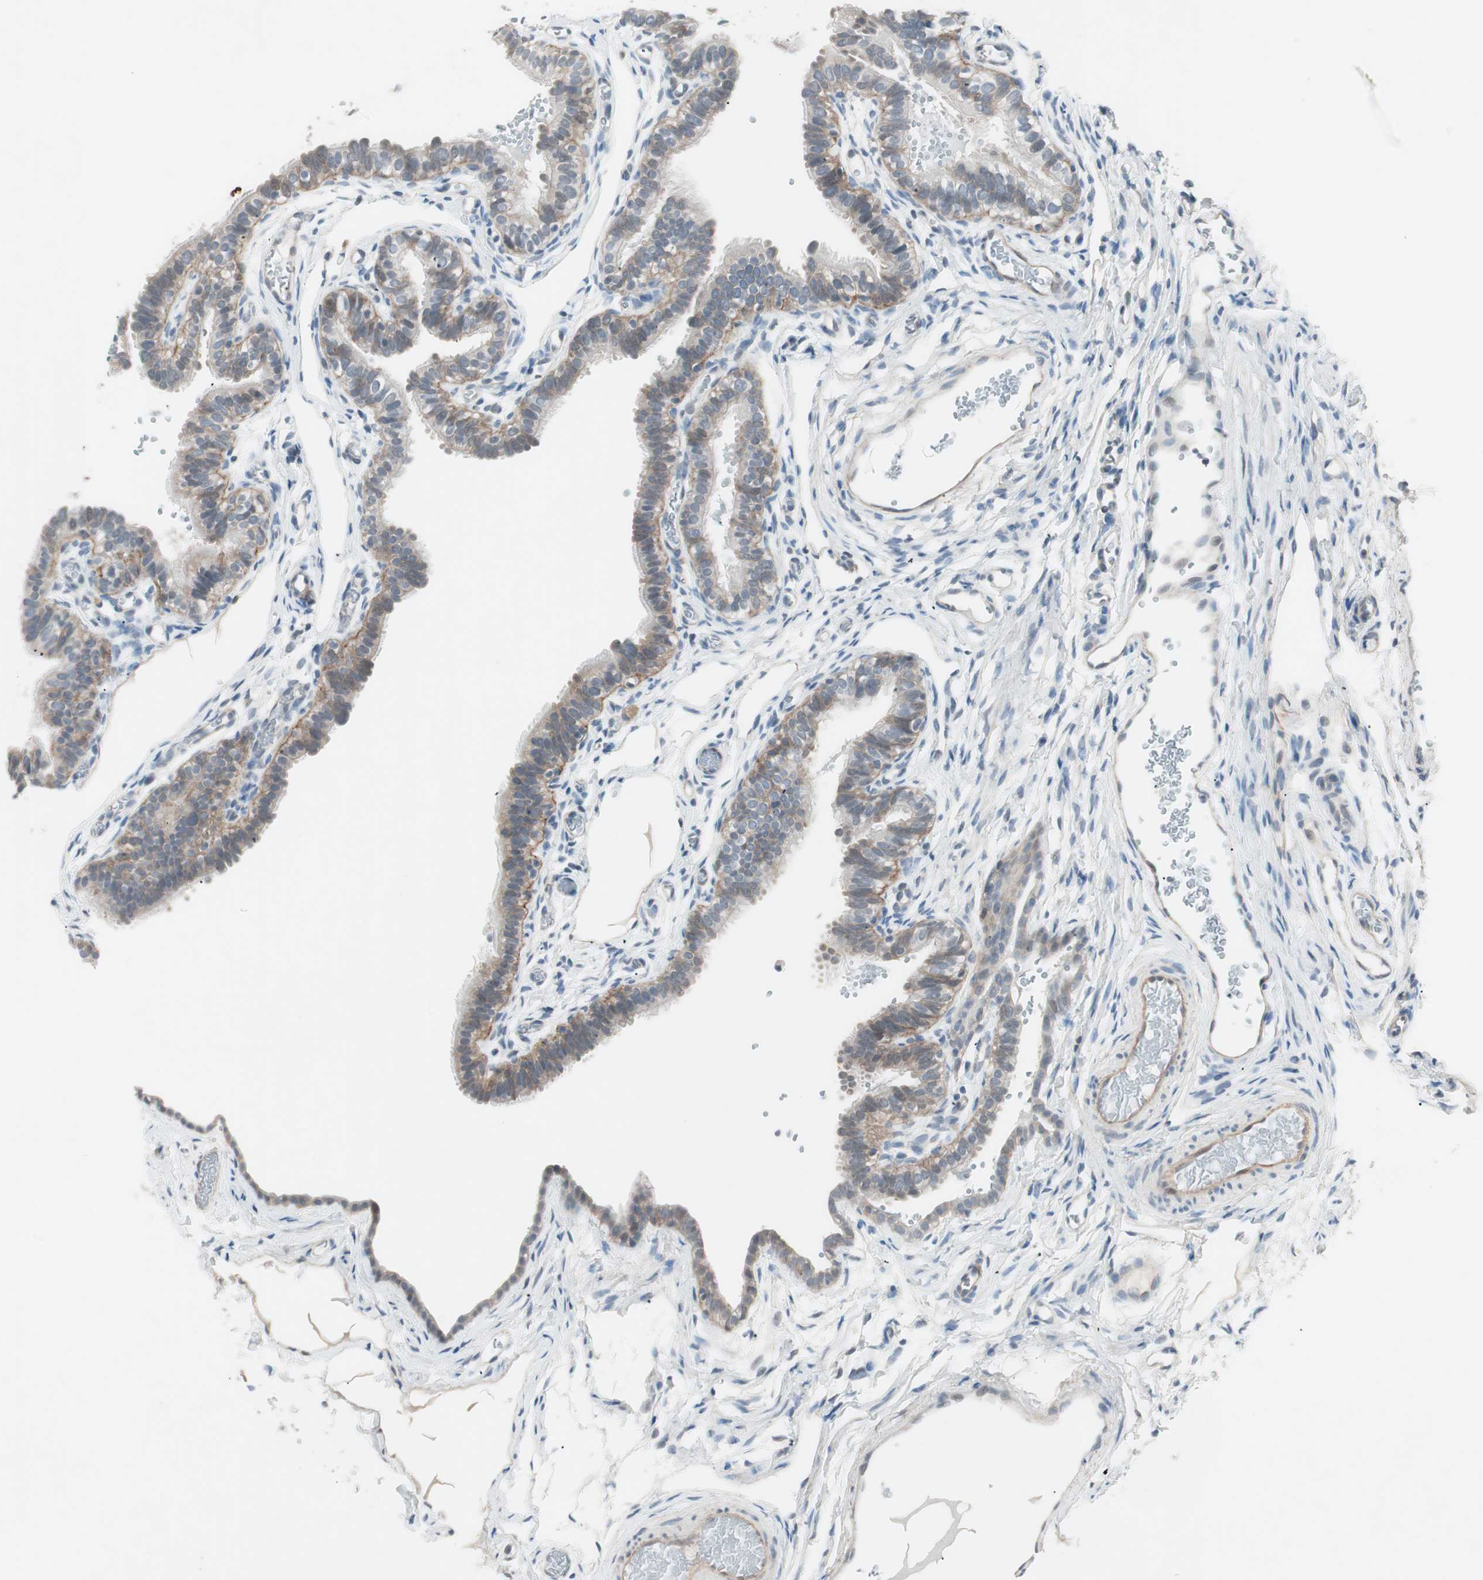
{"staining": {"intensity": "weak", "quantity": "25%-75%", "location": "cytoplasmic/membranous"}, "tissue": "fallopian tube", "cell_type": "Glandular cells", "image_type": "normal", "snomed": [{"axis": "morphology", "description": "Normal tissue, NOS"}, {"axis": "topography", "description": "Fallopian tube"}, {"axis": "topography", "description": "Placenta"}], "caption": "The micrograph exhibits a brown stain indicating the presence of a protein in the cytoplasmic/membranous of glandular cells in fallopian tube.", "gene": "ITGB4", "patient": {"sex": "female", "age": 34}}